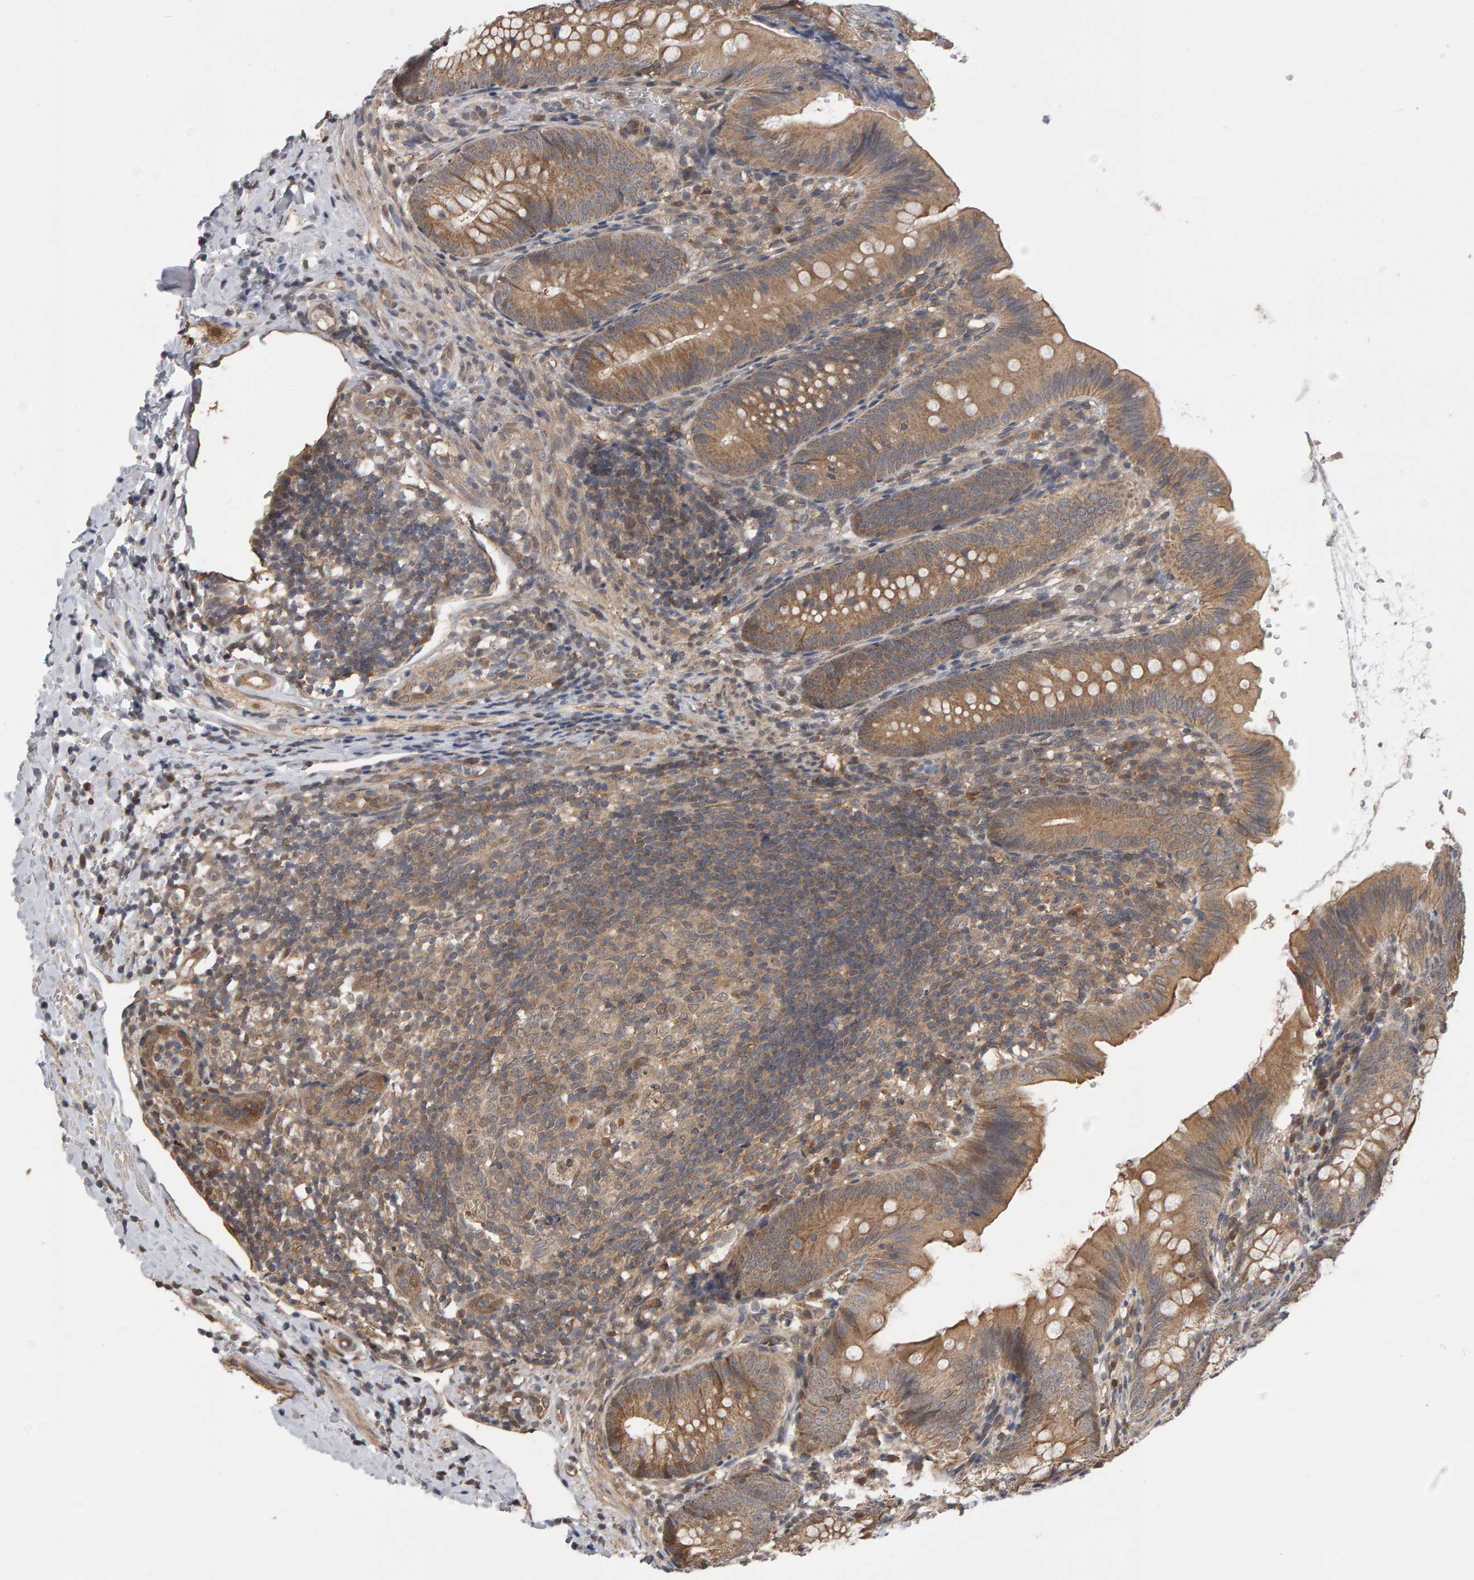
{"staining": {"intensity": "moderate", "quantity": ">75%", "location": "cytoplasmic/membranous"}, "tissue": "appendix", "cell_type": "Glandular cells", "image_type": "normal", "snomed": [{"axis": "morphology", "description": "Normal tissue, NOS"}, {"axis": "topography", "description": "Appendix"}], "caption": "Protein staining exhibits moderate cytoplasmic/membranous positivity in about >75% of glandular cells in benign appendix.", "gene": "COASY", "patient": {"sex": "male", "age": 1}}